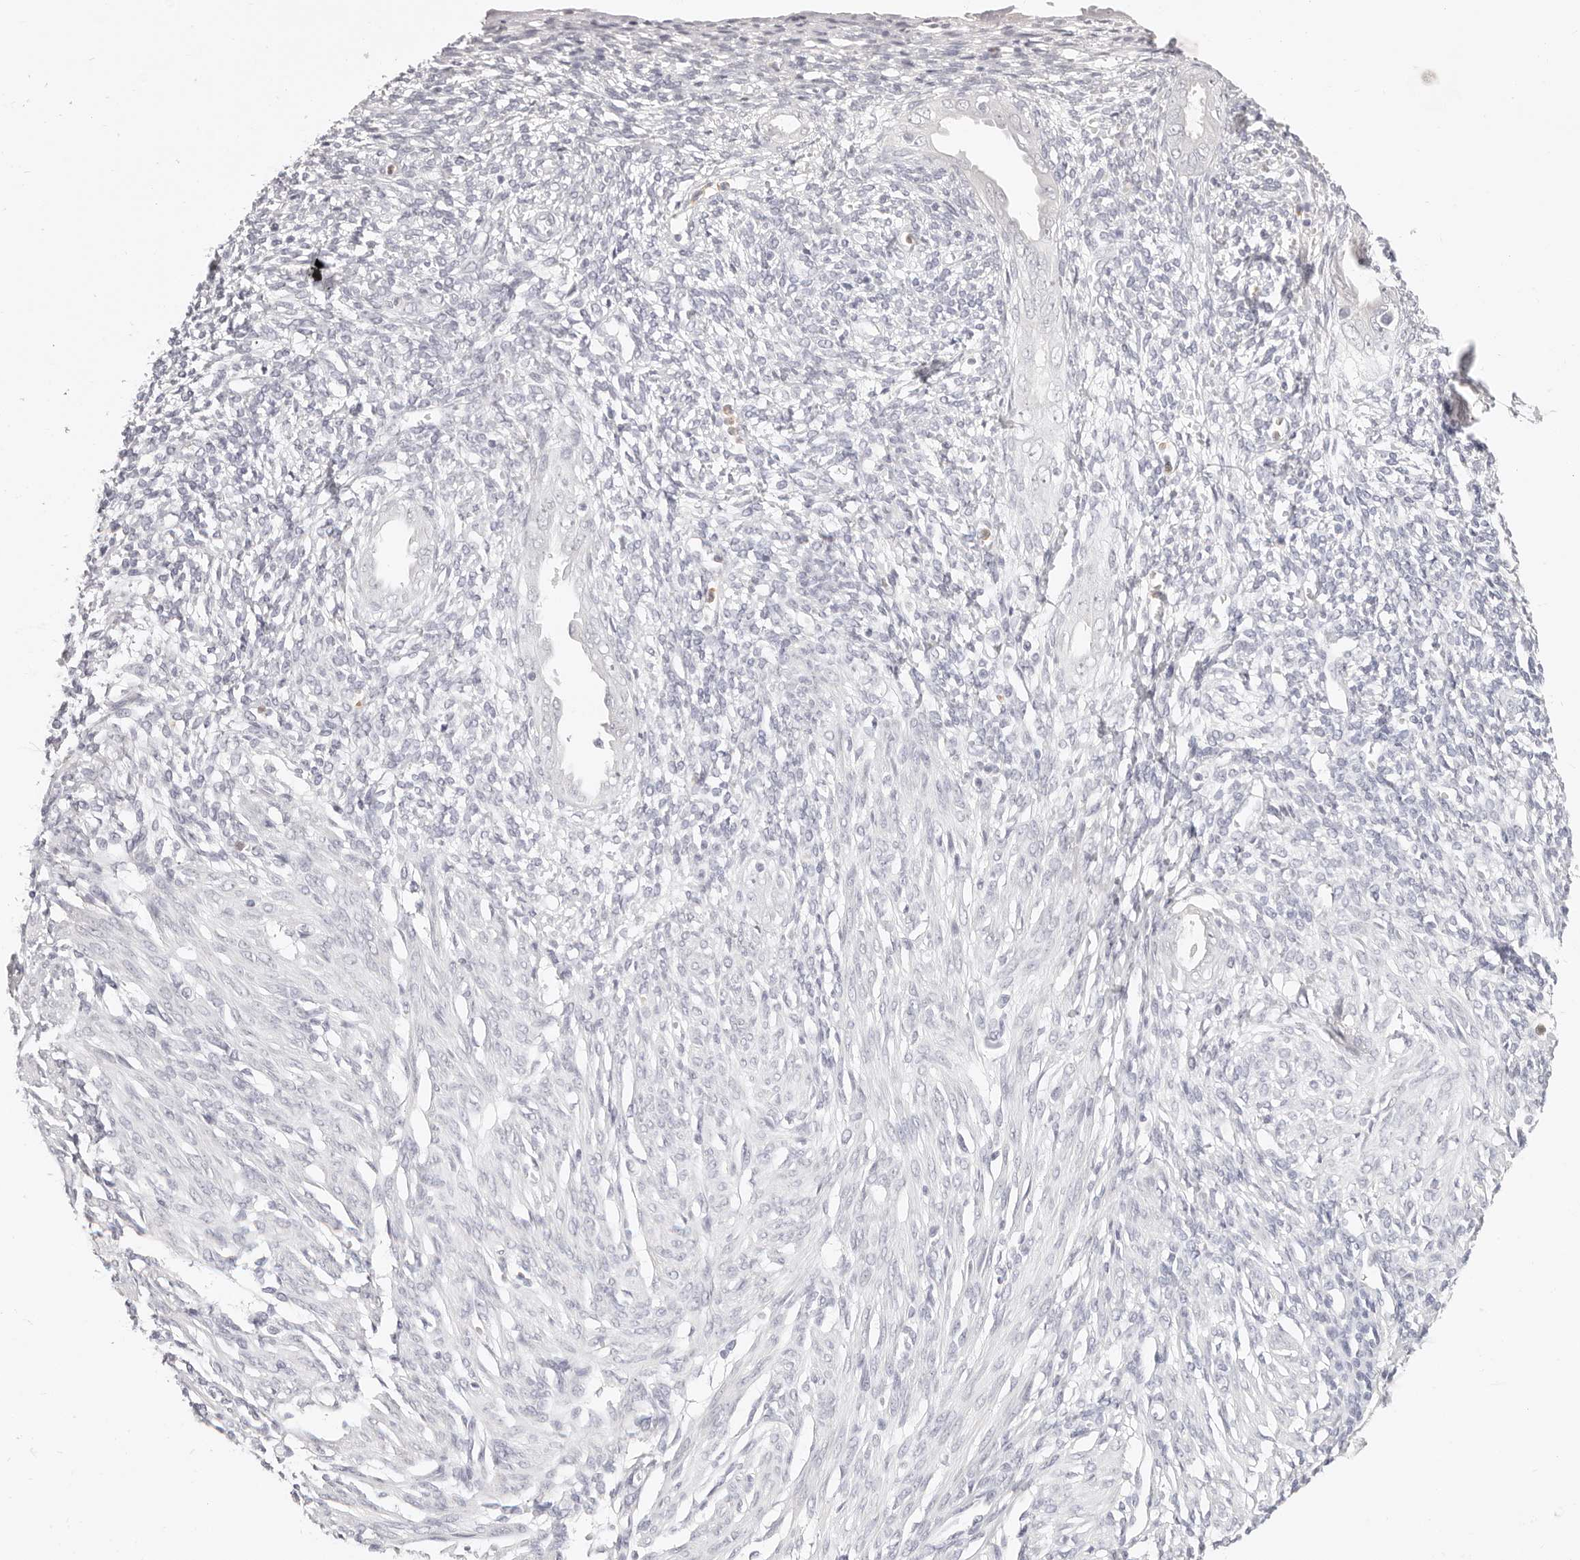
{"staining": {"intensity": "negative", "quantity": "none", "location": "none"}, "tissue": "endometrium", "cell_type": "Cells in endometrial stroma", "image_type": "normal", "snomed": [{"axis": "morphology", "description": "Normal tissue, NOS"}, {"axis": "topography", "description": "Endometrium"}], "caption": "An image of endometrium stained for a protein demonstrates no brown staining in cells in endometrial stroma. (Stains: DAB (3,3'-diaminobenzidine) immunohistochemistry with hematoxylin counter stain, Microscopy: brightfield microscopy at high magnification).", "gene": "ASCL1", "patient": {"sex": "female", "age": 66}}